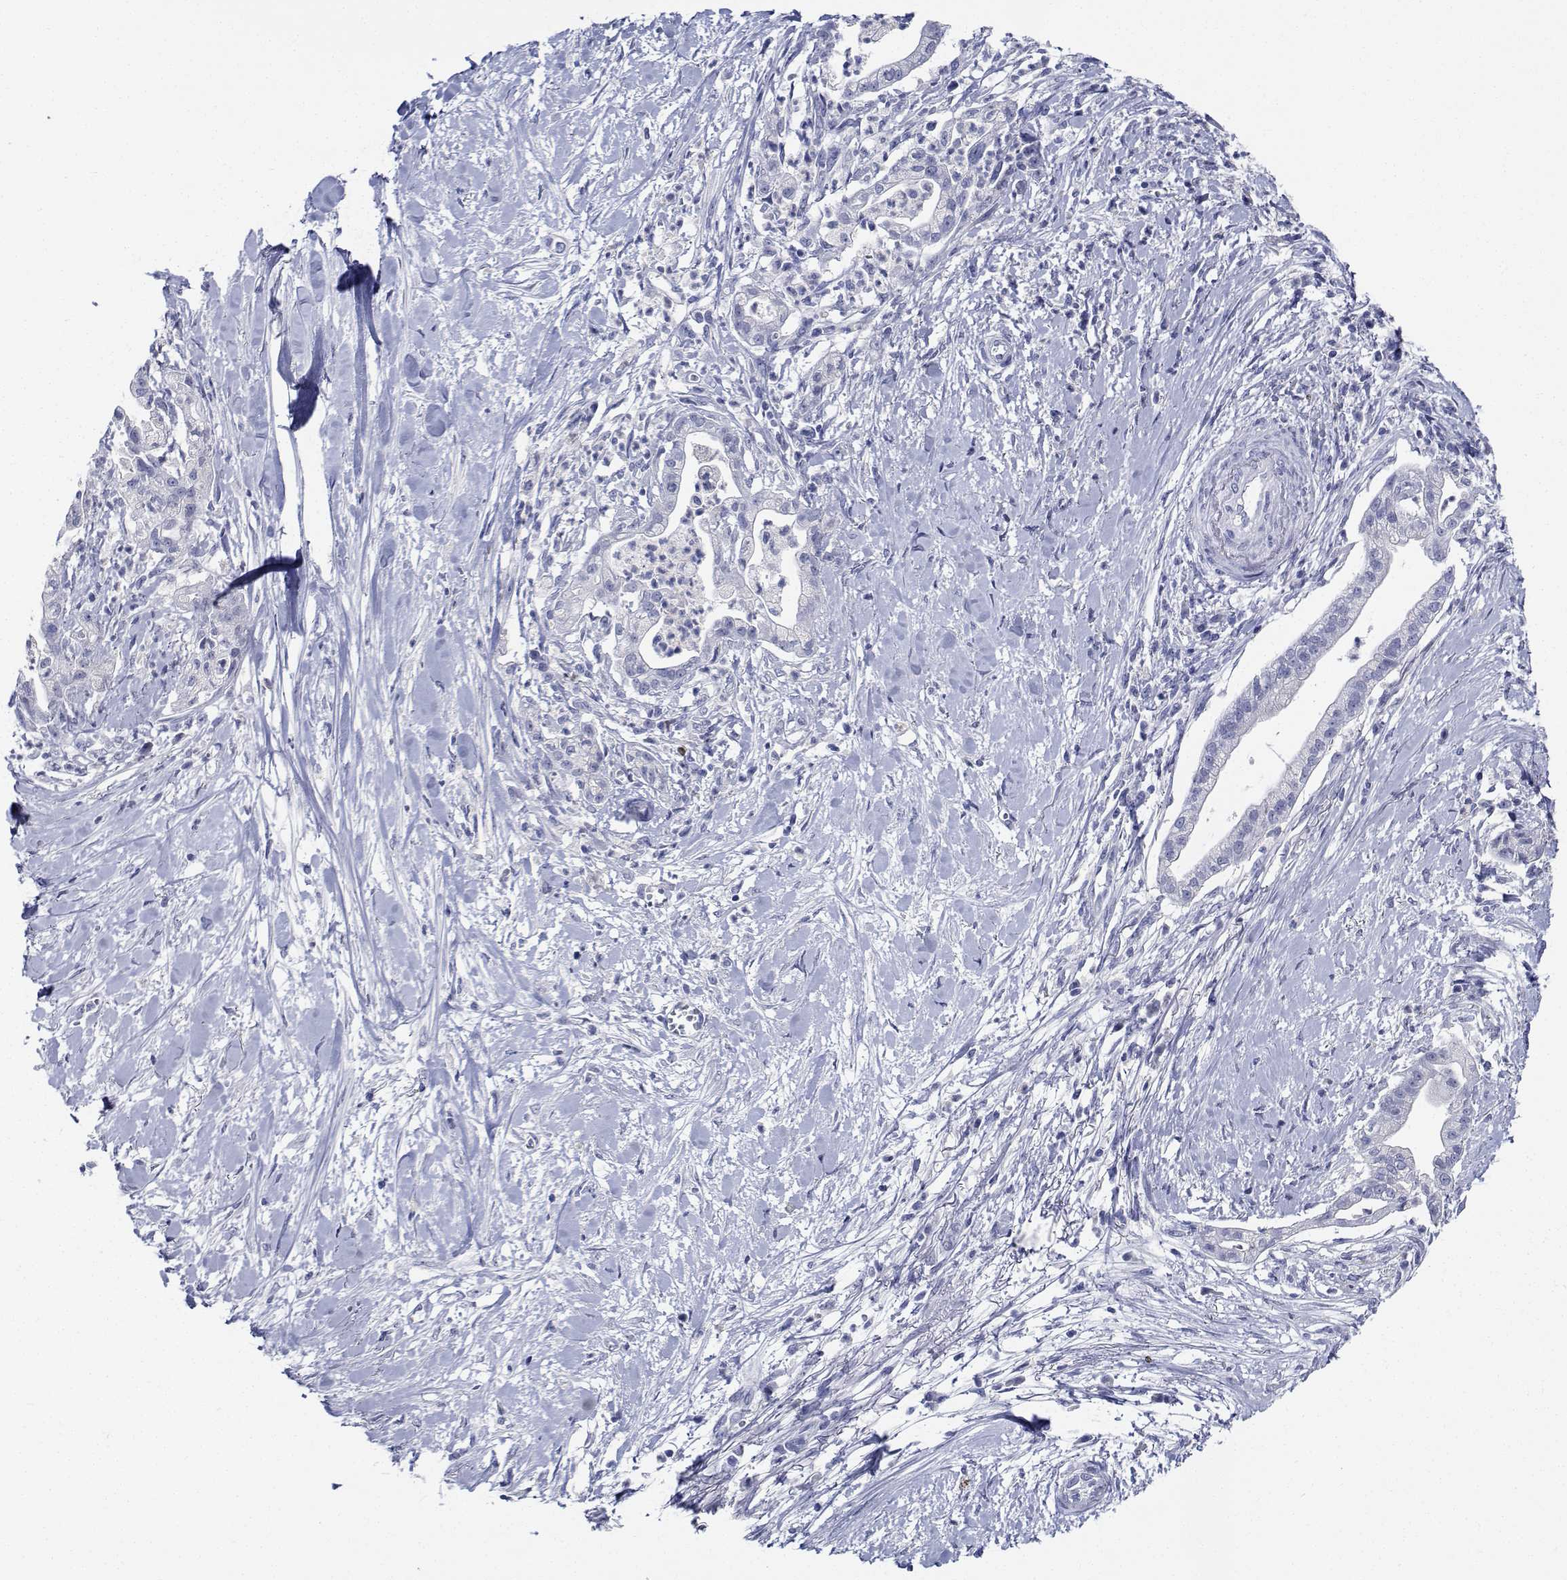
{"staining": {"intensity": "negative", "quantity": "none", "location": "none"}, "tissue": "pancreatic cancer", "cell_type": "Tumor cells", "image_type": "cancer", "snomed": [{"axis": "morphology", "description": "Normal tissue, NOS"}, {"axis": "morphology", "description": "Adenocarcinoma, NOS"}, {"axis": "topography", "description": "Lymph node"}, {"axis": "topography", "description": "Pancreas"}], "caption": "DAB (3,3'-diaminobenzidine) immunohistochemical staining of pancreatic adenocarcinoma exhibits no significant expression in tumor cells. (DAB (3,3'-diaminobenzidine) IHC, high magnification).", "gene": "PLXNA4", "patient": {"sex": "female", "age": 58}}